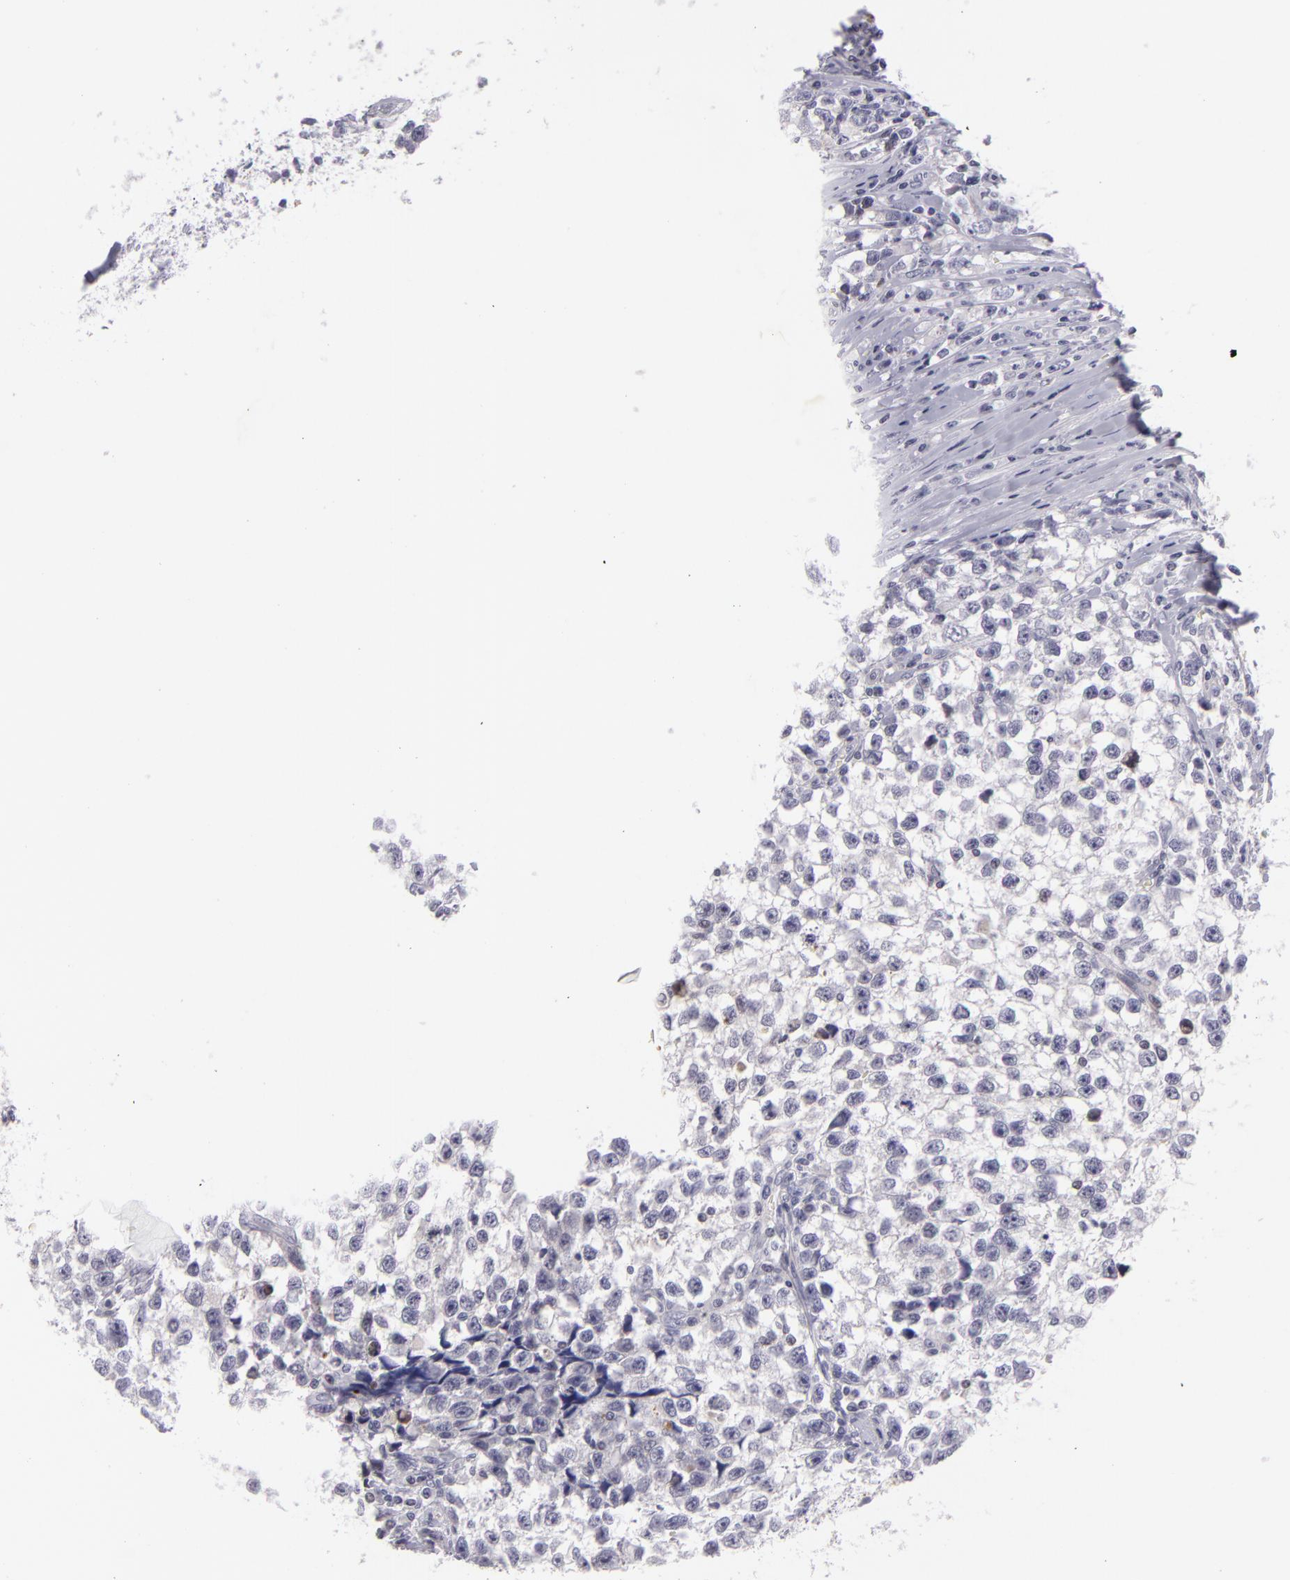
{"staining": {"intensity": "negative", "quantity": "none", "location": "none"}, "tissue": "testis cancer", "cell_type": "Tumor cells", "image_type": "cancer", "snomed": [{"axis": "morphology", "description": "Seminoma, NOS"}, {"axis": "morphology", "description": "Carcinoma, Embryonal, NOS"}, {"axis": "topography", "description": "Testis"}], "caption": "Immunohistochemistry (IHC) photomicrograph of neoplastic tissue: seminoma (testis) stained with DAB (3,3'-diaminobenzidine) displays no significant protein staining in tumor cells.", "gene": "CTNNB1", "patient": {"sex": "male", "age": 30}}